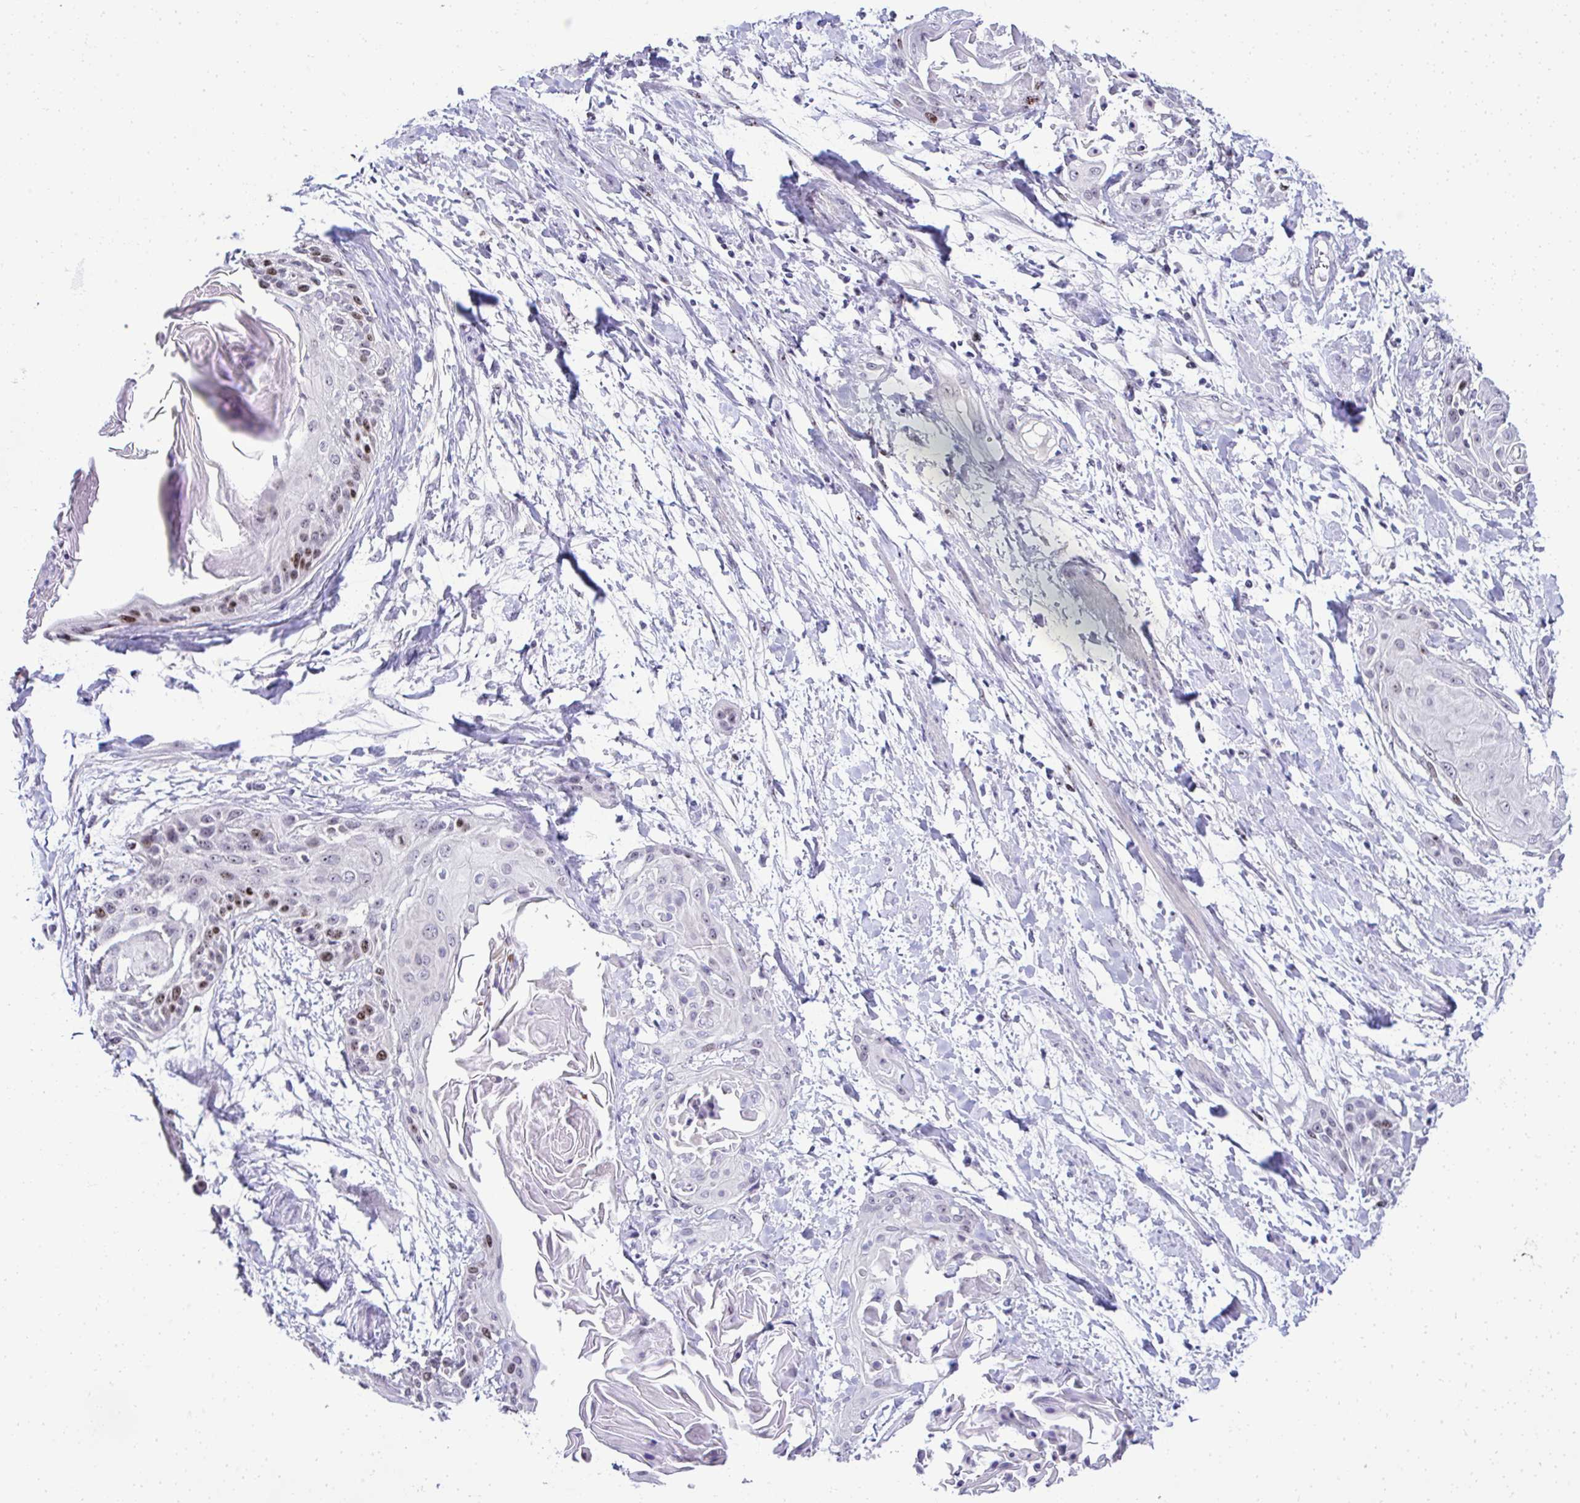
{"staining": {"intensity": "moderate", "quantity": "25%-75%", "location": "nuclear"}, "tissue": "cervical cancer", "cell_type": "Tumor cells", "image_type": "cancer", "snomed": [{"axis": "morphology", "description": "Squamous cell carcinoma, NOS"}, {"axis": "topography", "description": "Cervix"}], "caption": "Immunohistochemistry of human cervical cancer (squamous cell carcinoma) exhibits medium levels of moderate nuclear expression in approximately 25%-75% of tumor cells. Immunohistochemistry stains the protein in brown and the nuclei are stained blue.", "gene": "CEP72", "patient": {"sex": "female", "age": 57}}